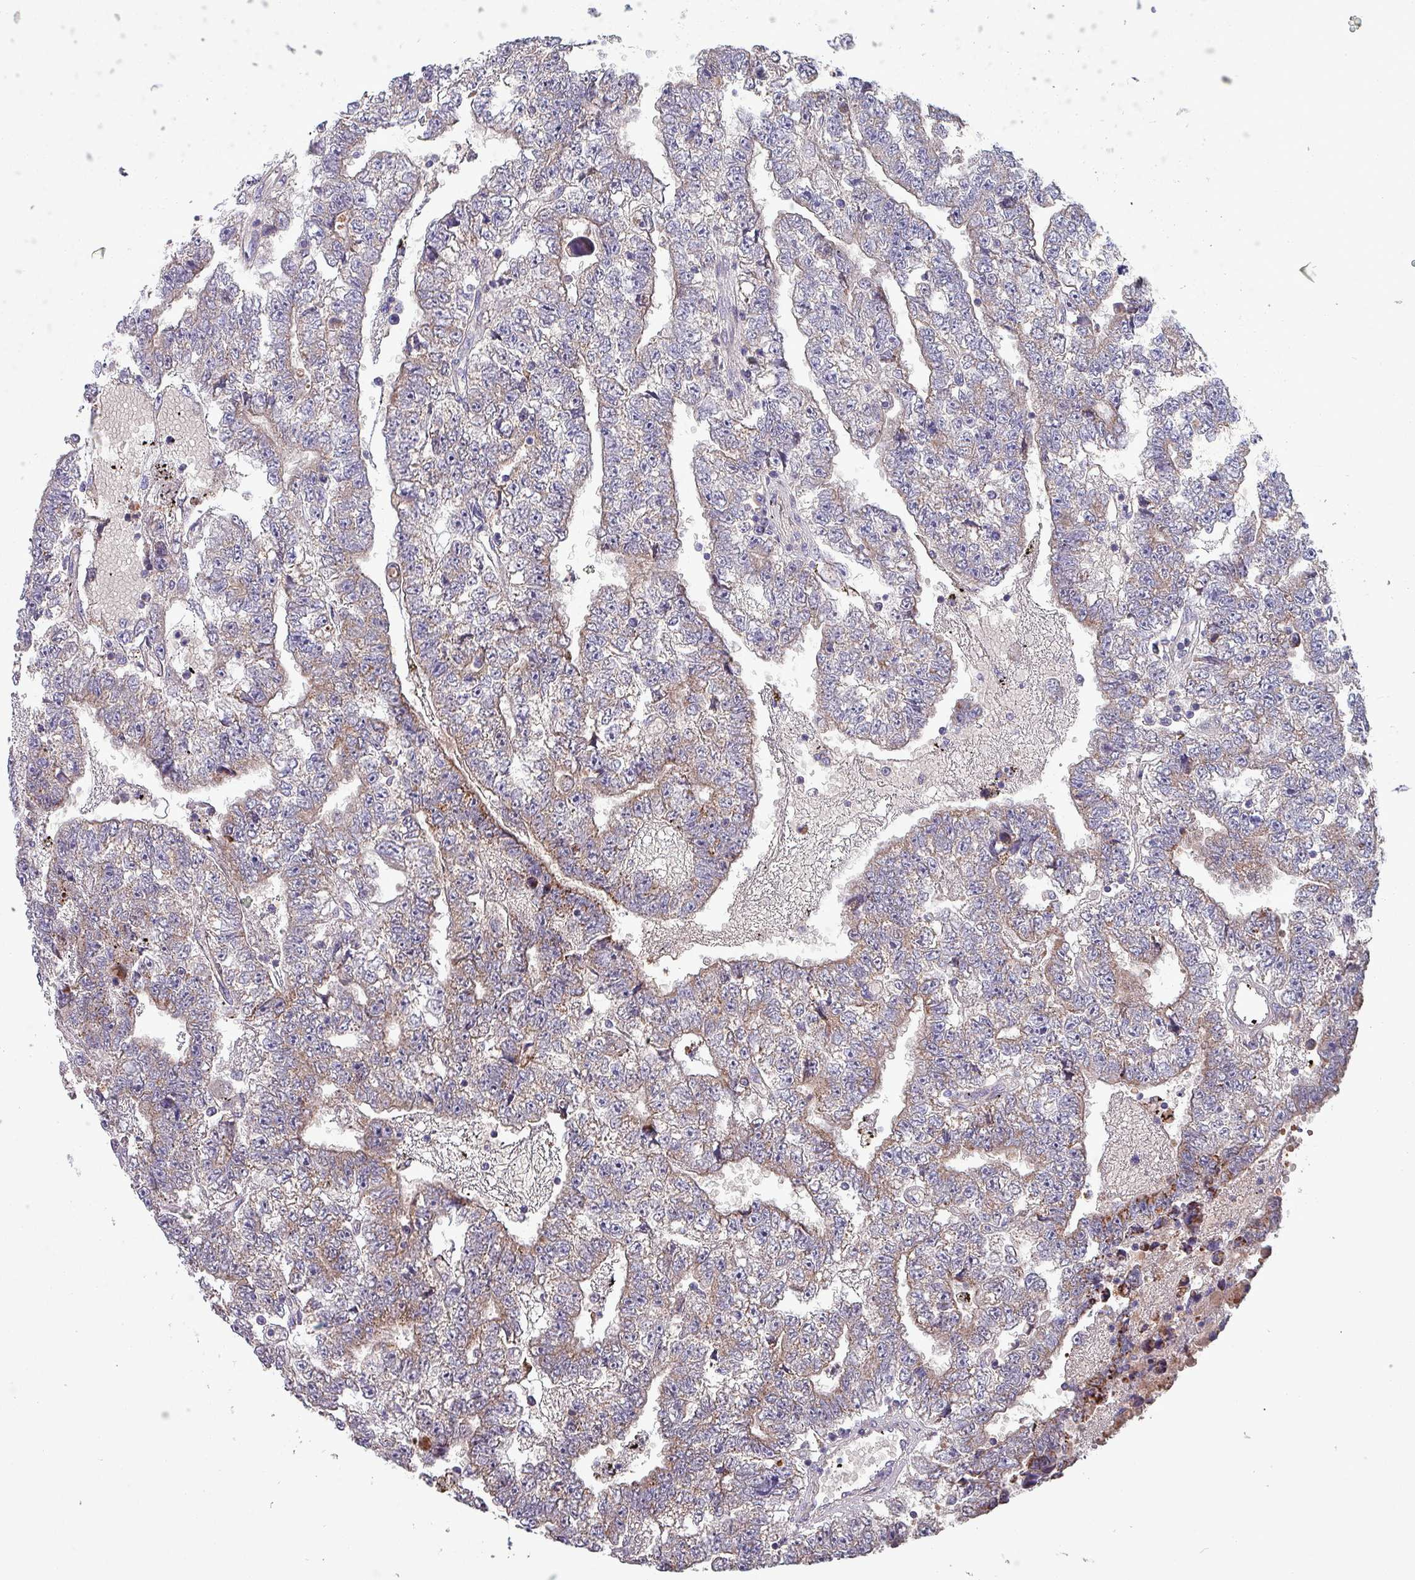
{"staining": {"intensity": "strong", "quantity": "25%-75%", "location": "cytoplasmic/membranous"}, "tissue": "testis cancer", "cell_type": "Tumor cells", "image_type": "cancer", "snomed": [{"axis": "morphology", "description": "Carcinoma, Embryonal, NOS"}, {"axis": "topography", "description": "Testis"}], "caption": "Embryonal carcinoma (testis) stained with a brown dye demonstrates strong cytoplasmic/membranous positive expression in approximately 25%-75% of tumor cells.", "gene": "ZNF322", "patient": {"sex": "male", "age": 25}}